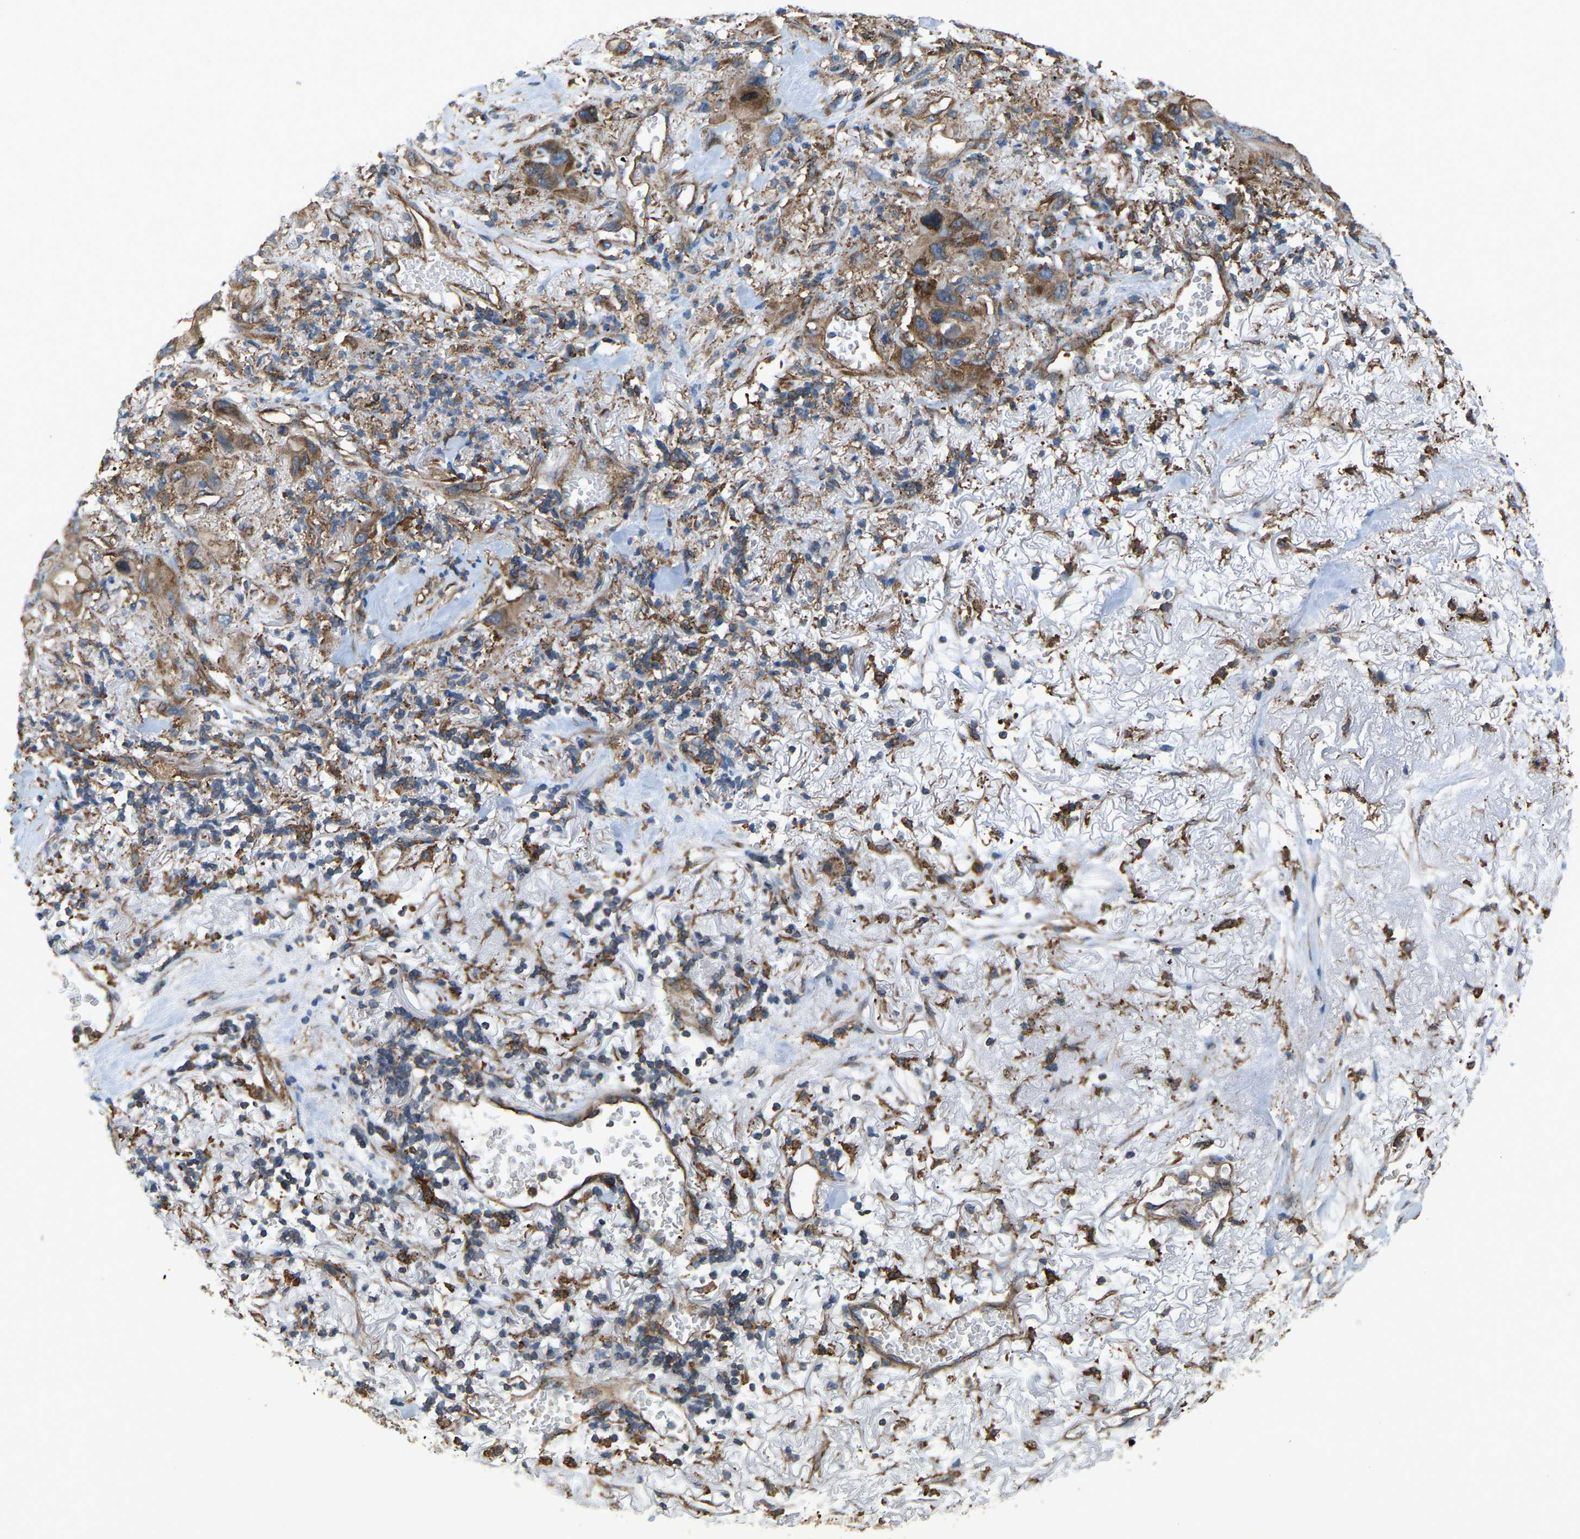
{"staining": {"intensity": "moderate", "quantity": ">75%", "location": "cytoplasmic/membranous"}, "tissue": "lung cancer", "cell_type": "Tumor cells", "image_type": "cancer", "snomed": [{"axis": "morphology", "description": "Squamous cell carcinoma, NOS"}, {"axis": "topography", "description": "Lung"}], "caption": "Tumor cells reveal medium levels of moderate cytoplasmic/membranous expression in approximately >75% of cells in human lung squamous cell carcinoma.", "gene": "PICALM", "patient": {"sex": "female", "age": 73}}